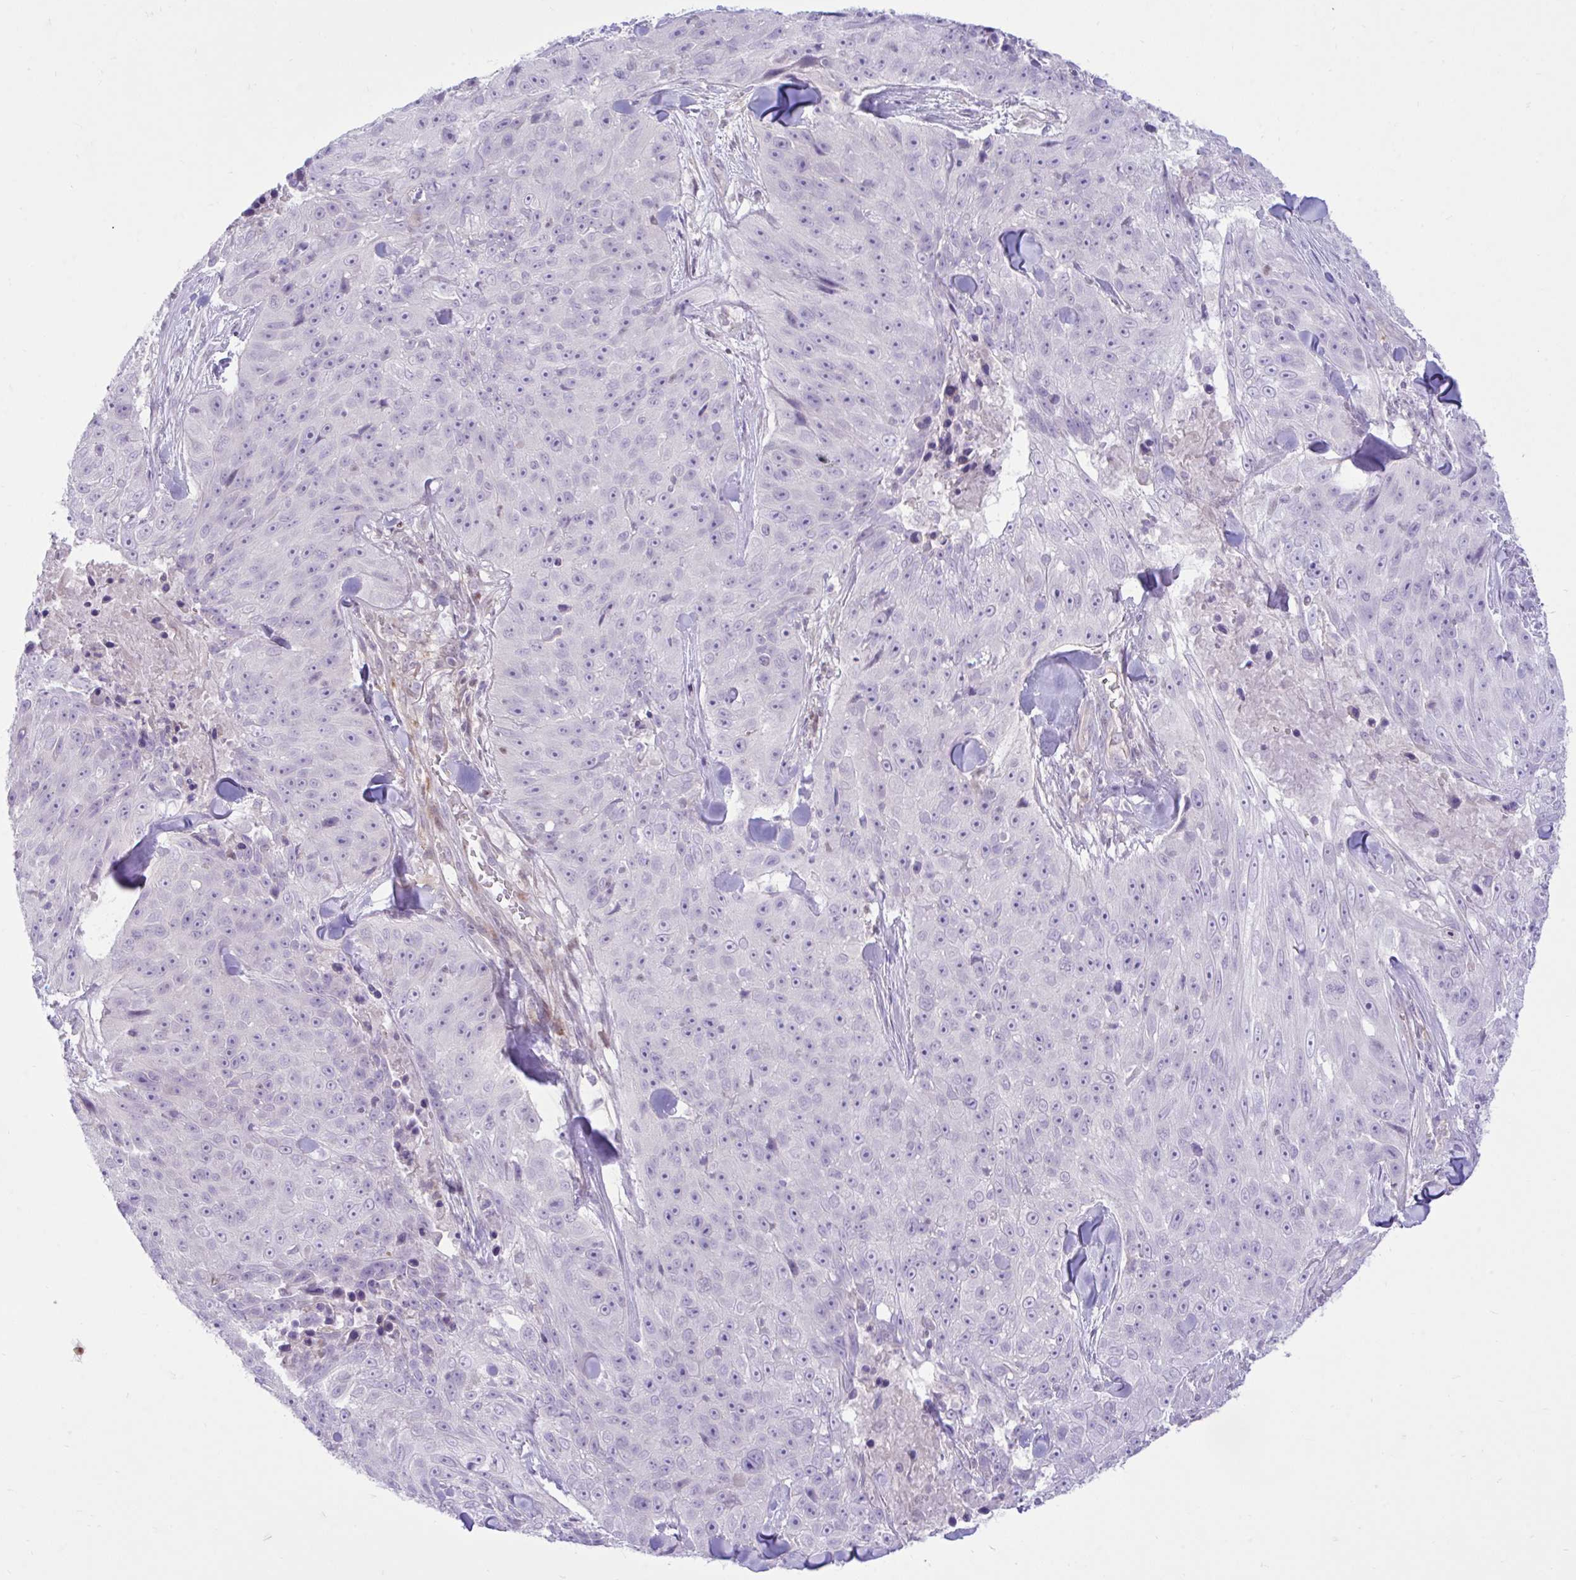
{"staining": {"intensity": "negative", "quantity": "none", "location": "none"}, "tissue": "skin cancer", "cell_type": "Tumor cells", "image_type": "cancer", "snomed": [{"axis": "morphology", "description": "Squamous cell carcinoma, NOS"}, {"axis": "topography", "description": "Skin"}], "caption": "Tumor cells are negative for brown protein staining in squamous cell carcinoma (skin).", "gene": "ZNF101", "patient": {"sex": "female", "age": 87}}